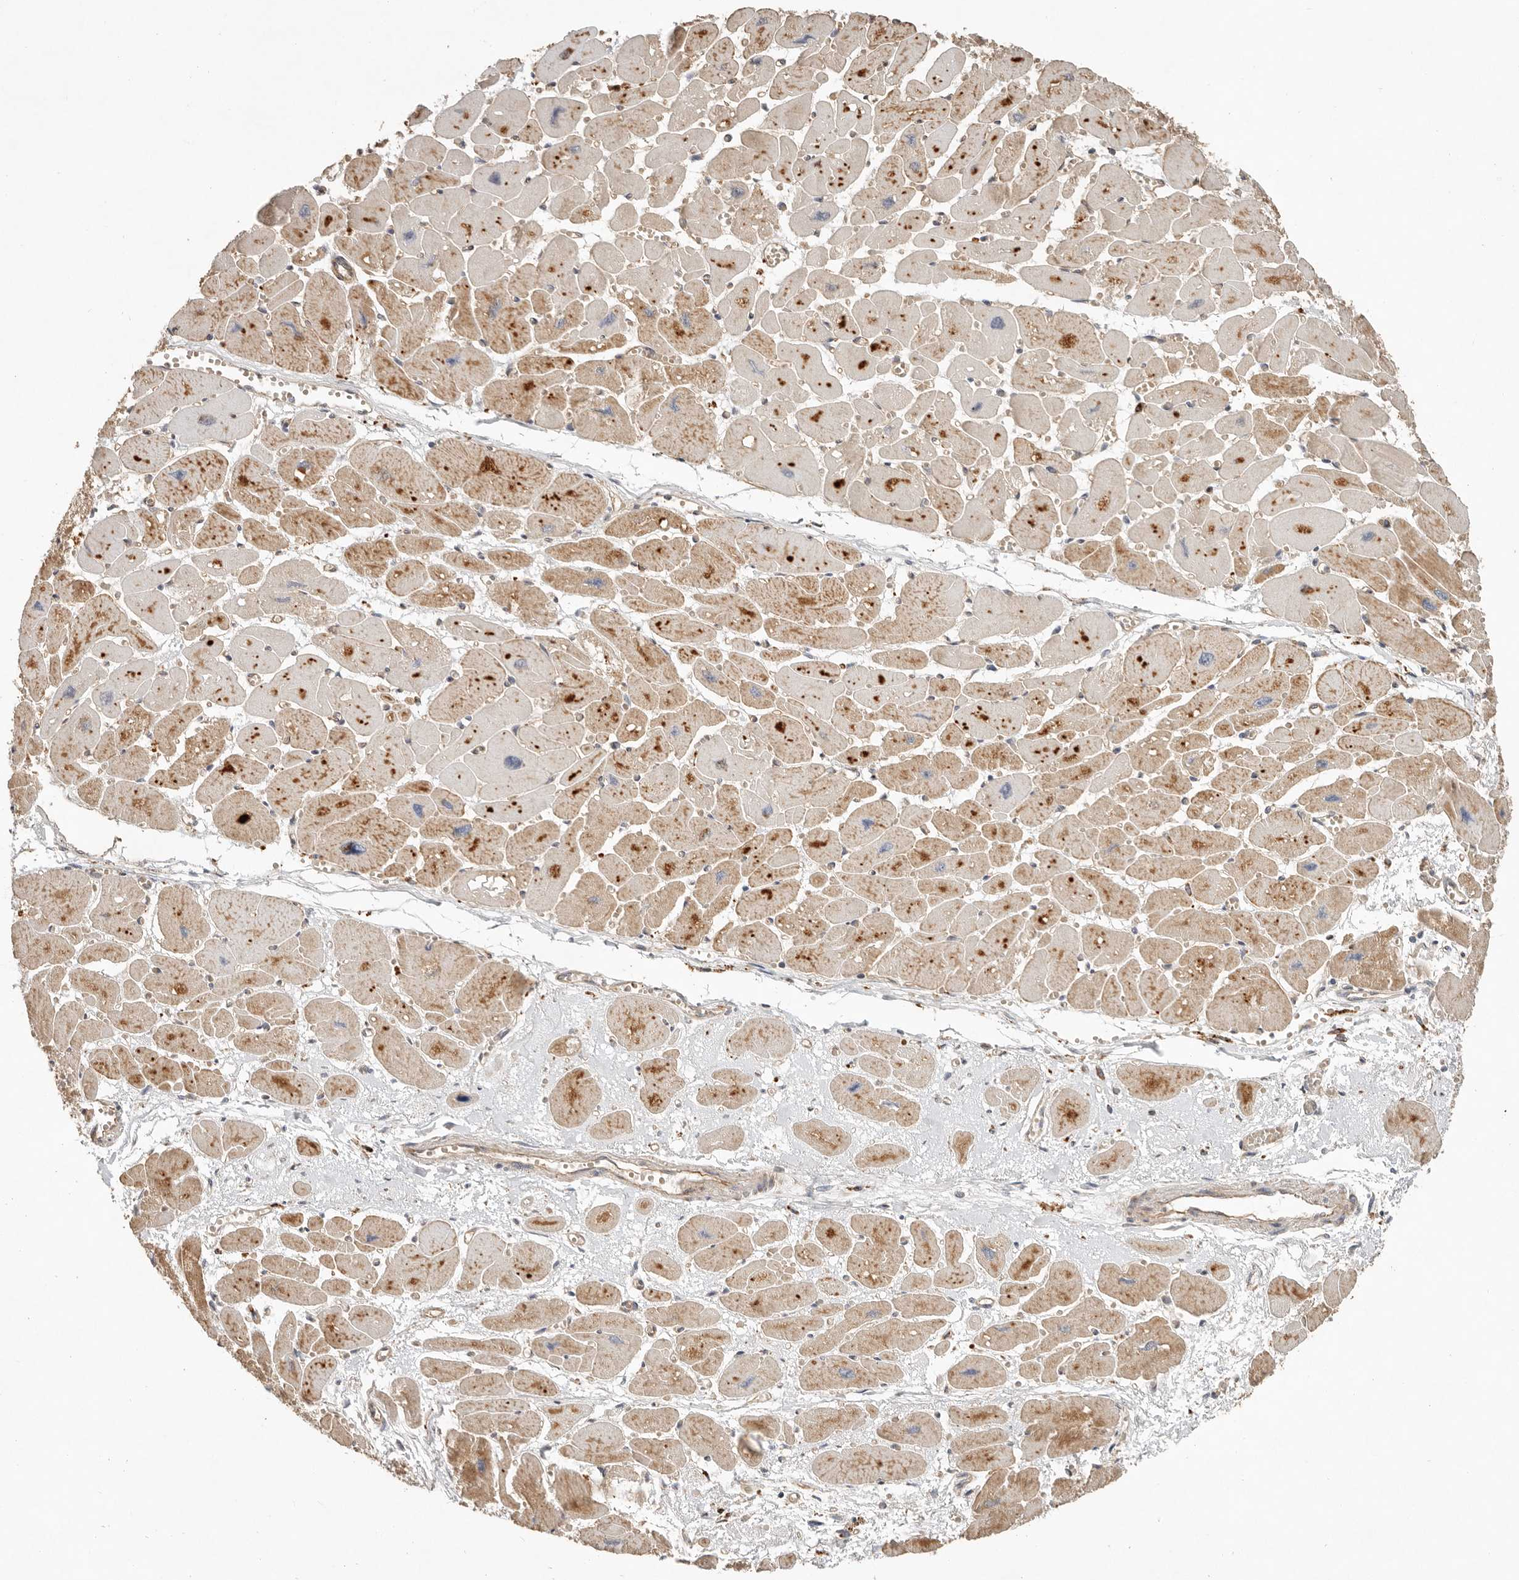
{"staining": {"intensity": "moderate", "quantity": ">75%", "location": "cytoplasmic/membranous"}, "tissue": "heart muscle", "cell_type": "Cardiomyocytes", "image_type": "normal", "snomed": [{"axis": "morphology", "description": "Normal tissue, NOS"}, {"axis": "topography", "description": "Heart"}], "caption": "Immunohistochemical staining of unremarkable heart muscle shows medium levels of moderate cytoplasmic/membranous staining in about >75% of cardiomyocytes.", "gene": "ARHGEF10L", "patient": {"sex": "female", "age": 54}}